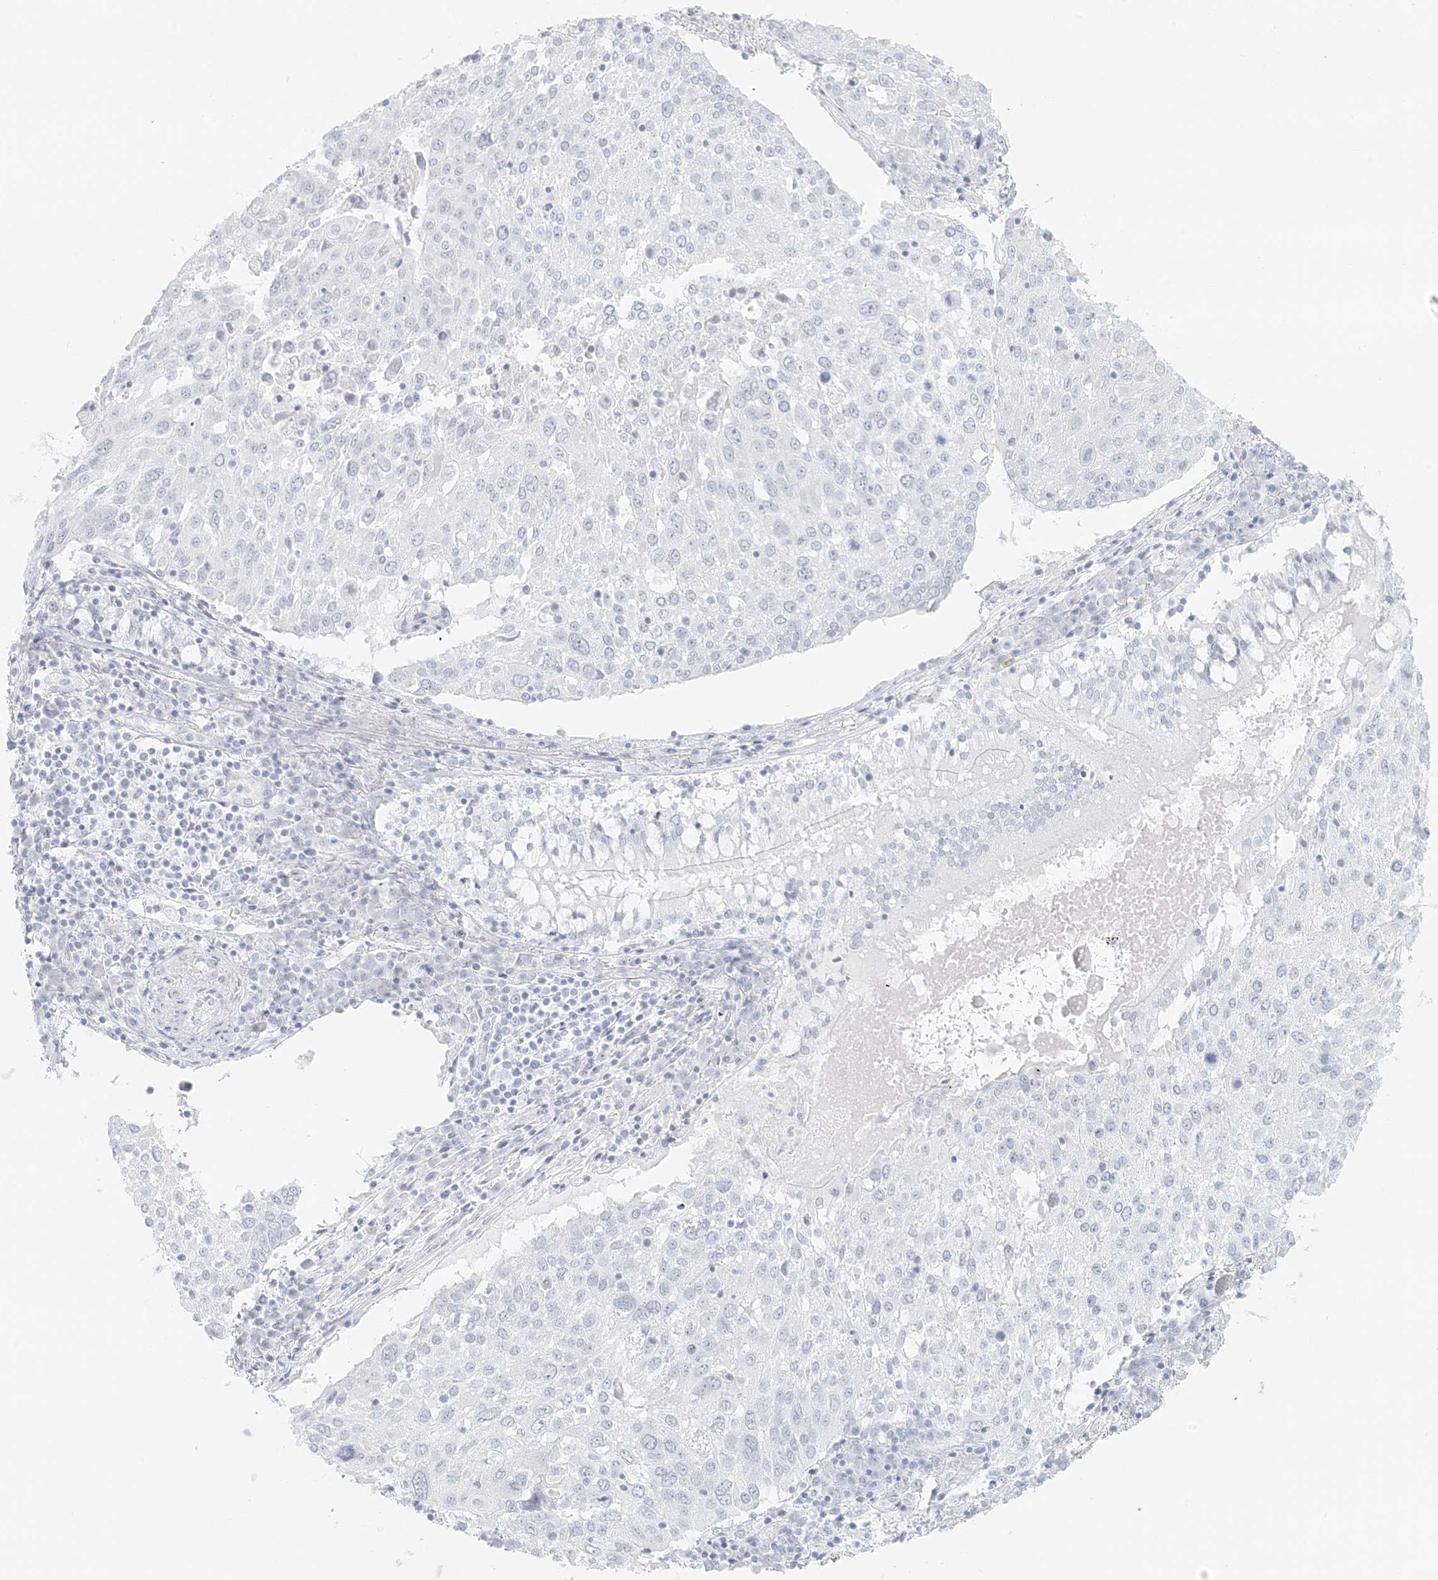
{"staining": {"intensity": "negative", "quantity": "none", "location": "none"}, "tissue": "lung cancer", "cell_type": "Tumor cells", "image_type": "cancer", "snomed": [{"axis": "morphology", "description": "Squamous cell carcinoma, NOS"}, {"axis": "topography", "description": "Lung"}], "caption": "Lung squamous cell carcinoma was stained to show a protein in brown. There is no significant expression in tumor cells. (DAB IHC visualized using brightfield microscopy, high magnification).", "gene": "LIPT1", "patient": {"sex": "male", "age": 65}}